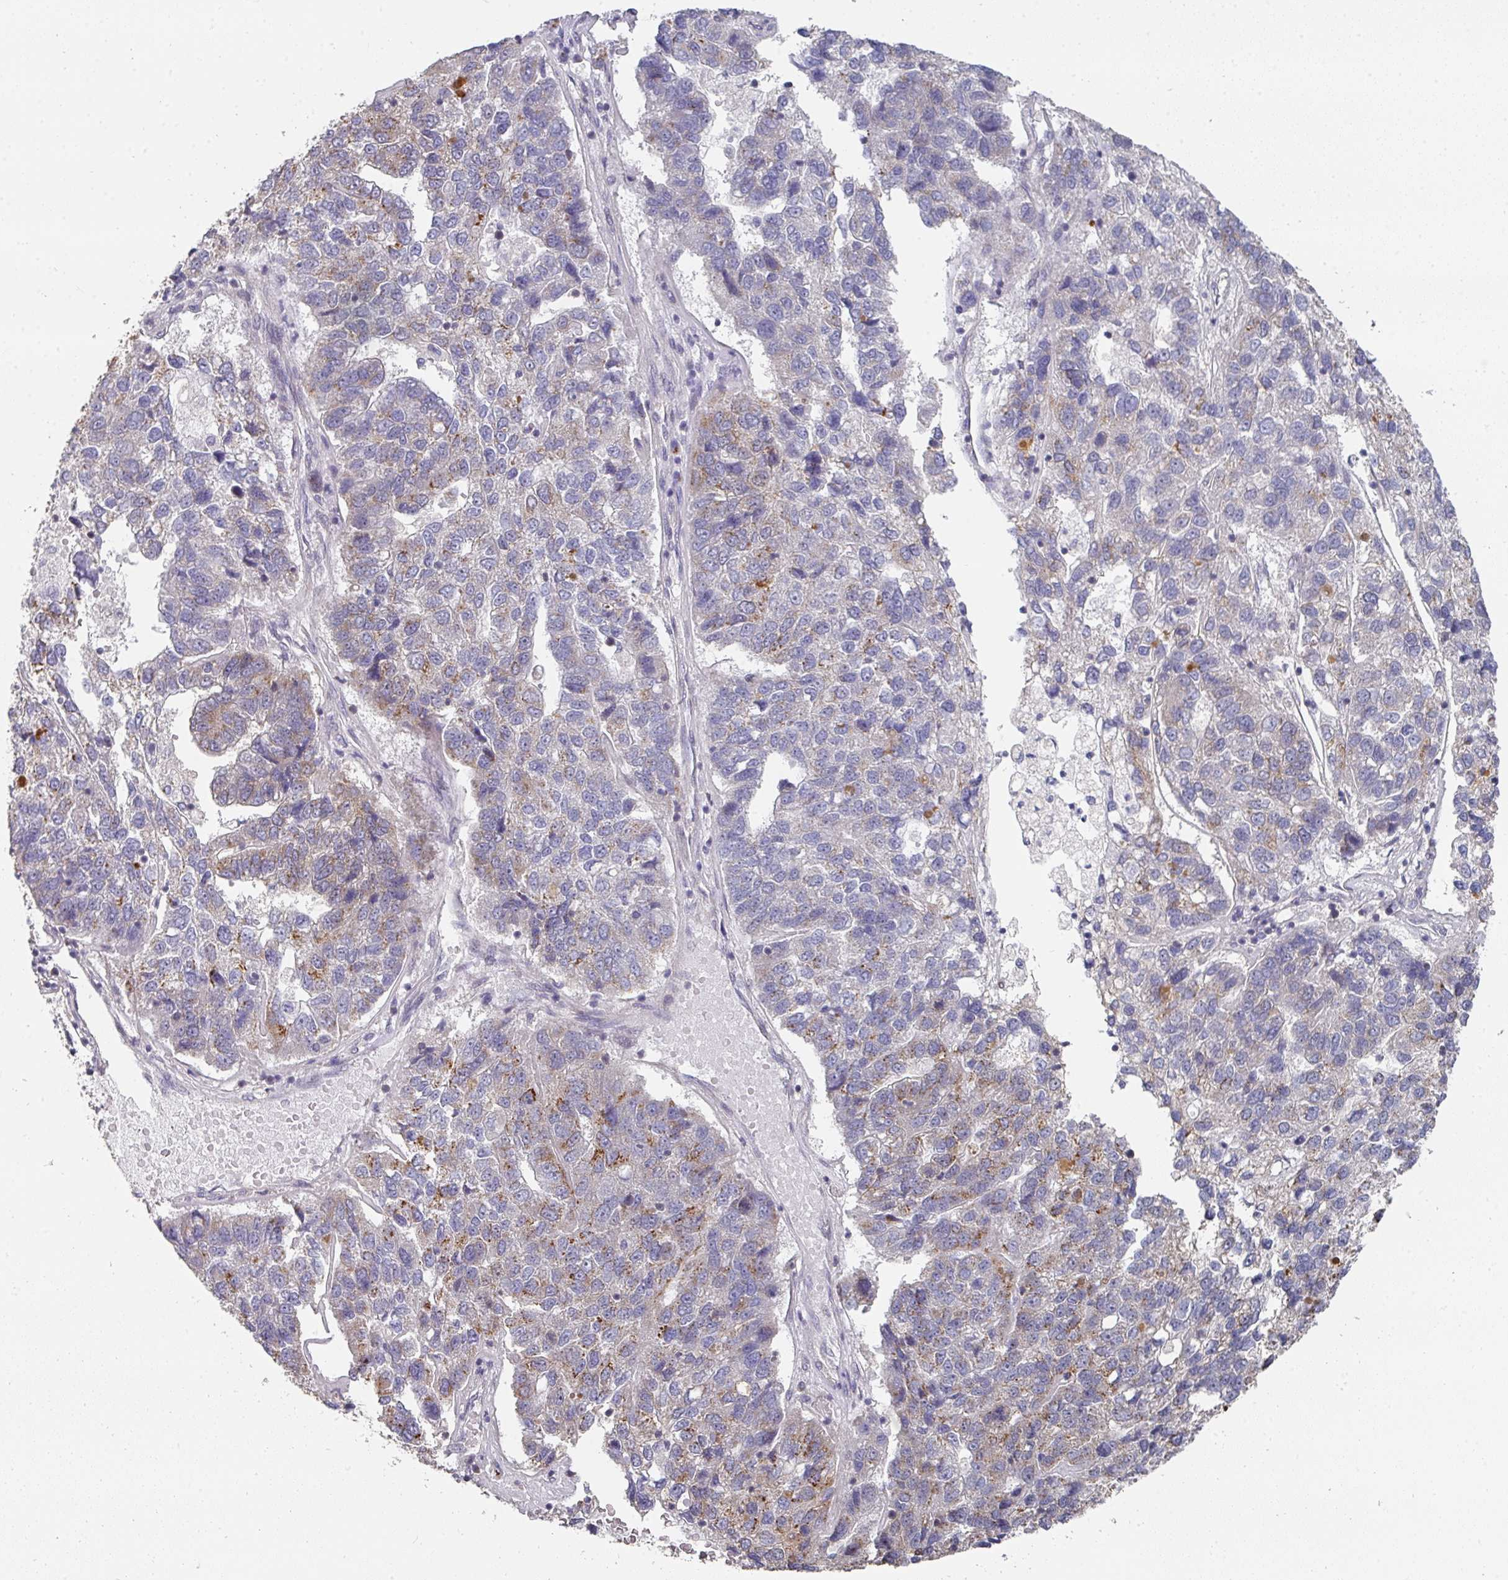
{"staining": {"intensity": "moderate", "quantity": "<25%", "location": "cytoplasmic/membranous"}, "tissue": "pancreatic cancer", "cell_type": "Tumor cells", "image_type": "cancer", "snomed": [{"axis": "morphology", "description": "Adenocarcinoma, NOS"}, {"axis": "topography", "description": "Pancreas"}], "caption": "IHC of human pancreatic cancer shows low levels of moderate cytoplasmic/membranous positivity in approximately <25% of tumor cells.", "gene": "C18orf25", "patient": {"sex": "female", "age": 61}}